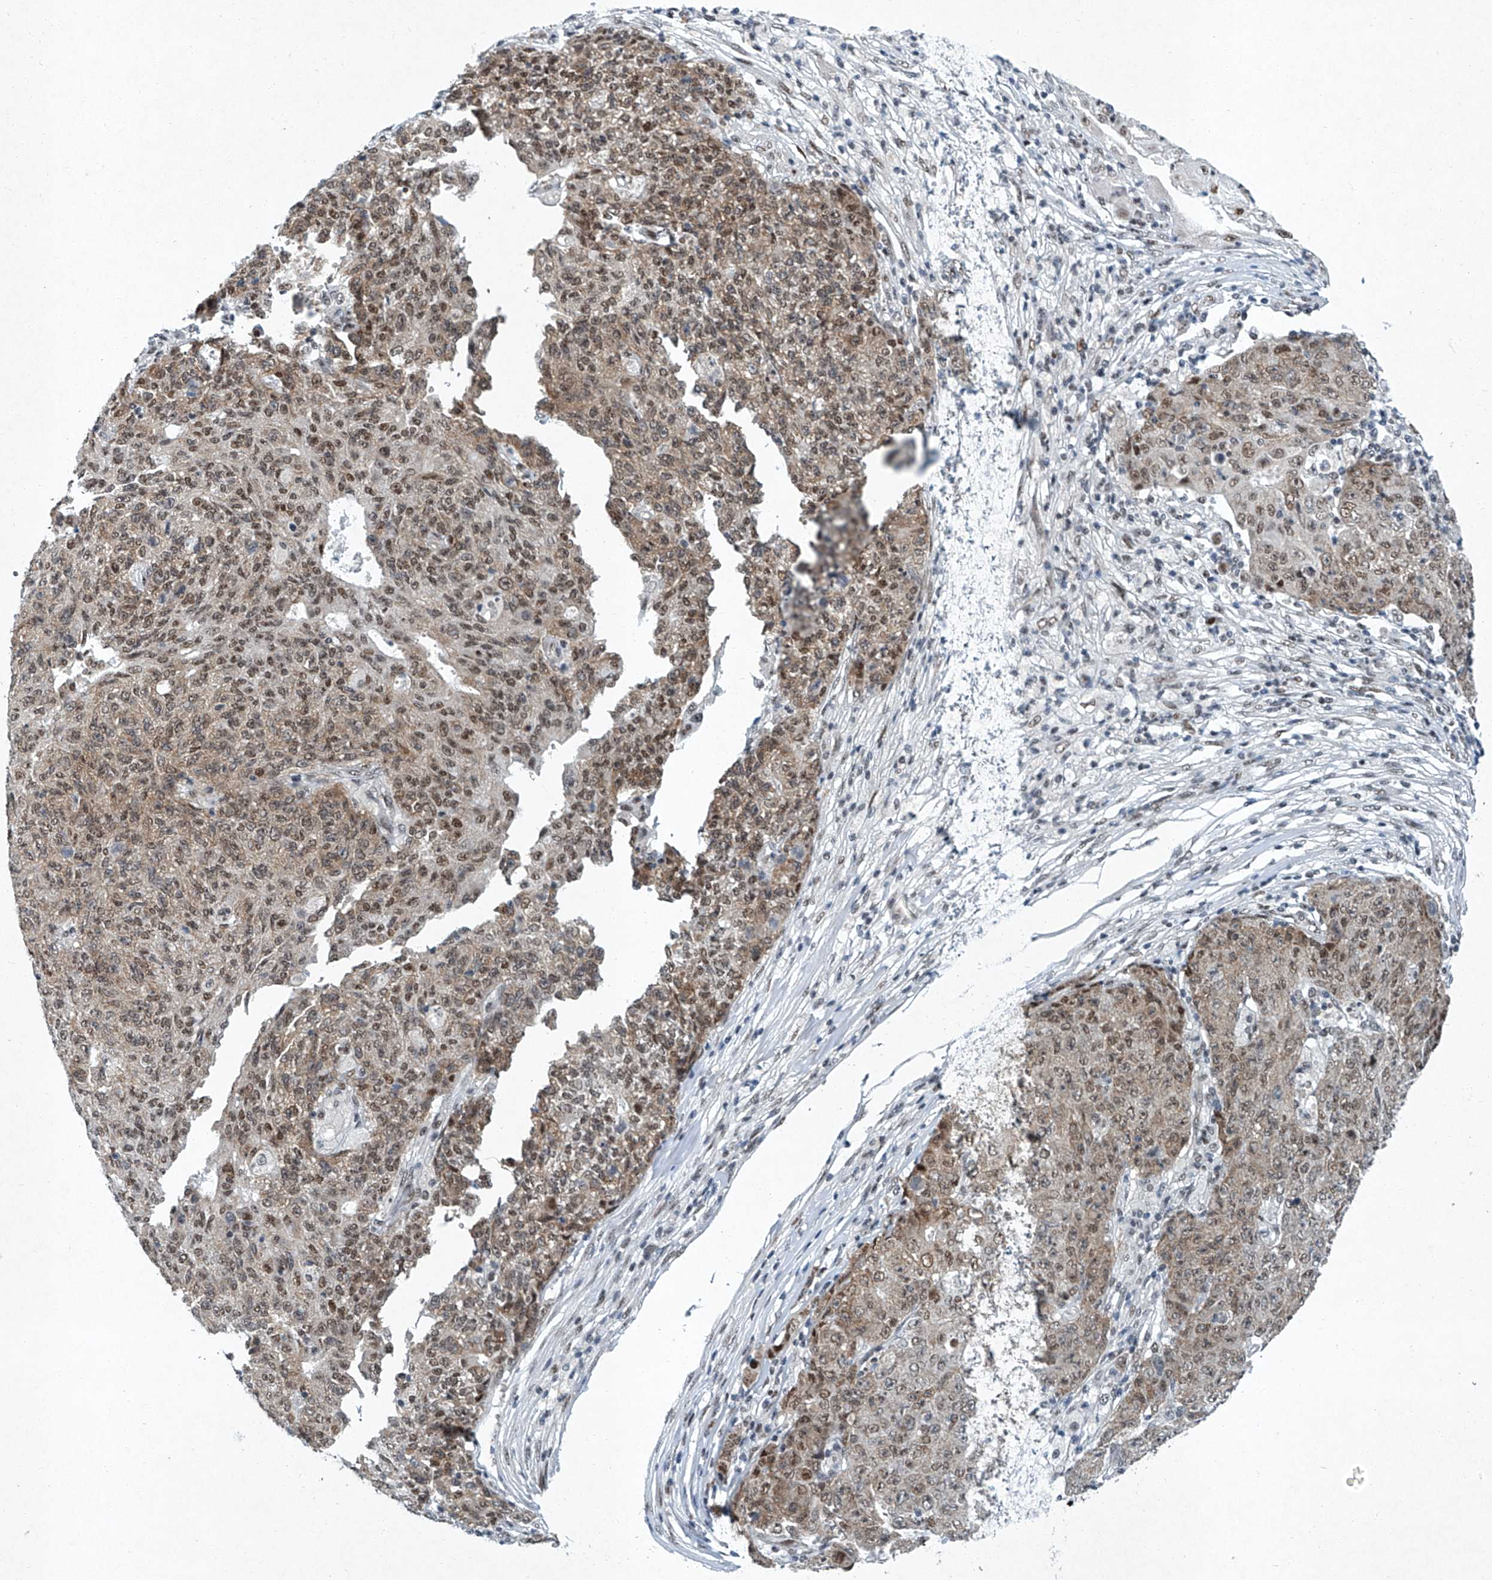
{"staining": {"intensity": "moderate", "quantity": ">75%", "location": "cytoplasmic/membranous,nuclear"}, "tissue": "ovarian cancer", "cell_type": "Tumor cells", "image_type": "cancer", "snomed": [{"axis": "morphology", "description": "Carcinoma, endometroid"}, {"axis": "topography", "description": "Ovary"}], "caption": "Tumor cells exhibit medium levels of moderate cytoplasmic/membranous and nuclear staining in about >75% of cells in human ovarian cancer.", "gene": "TFDP1", "patient": {"sex": "female", "age": 42}}